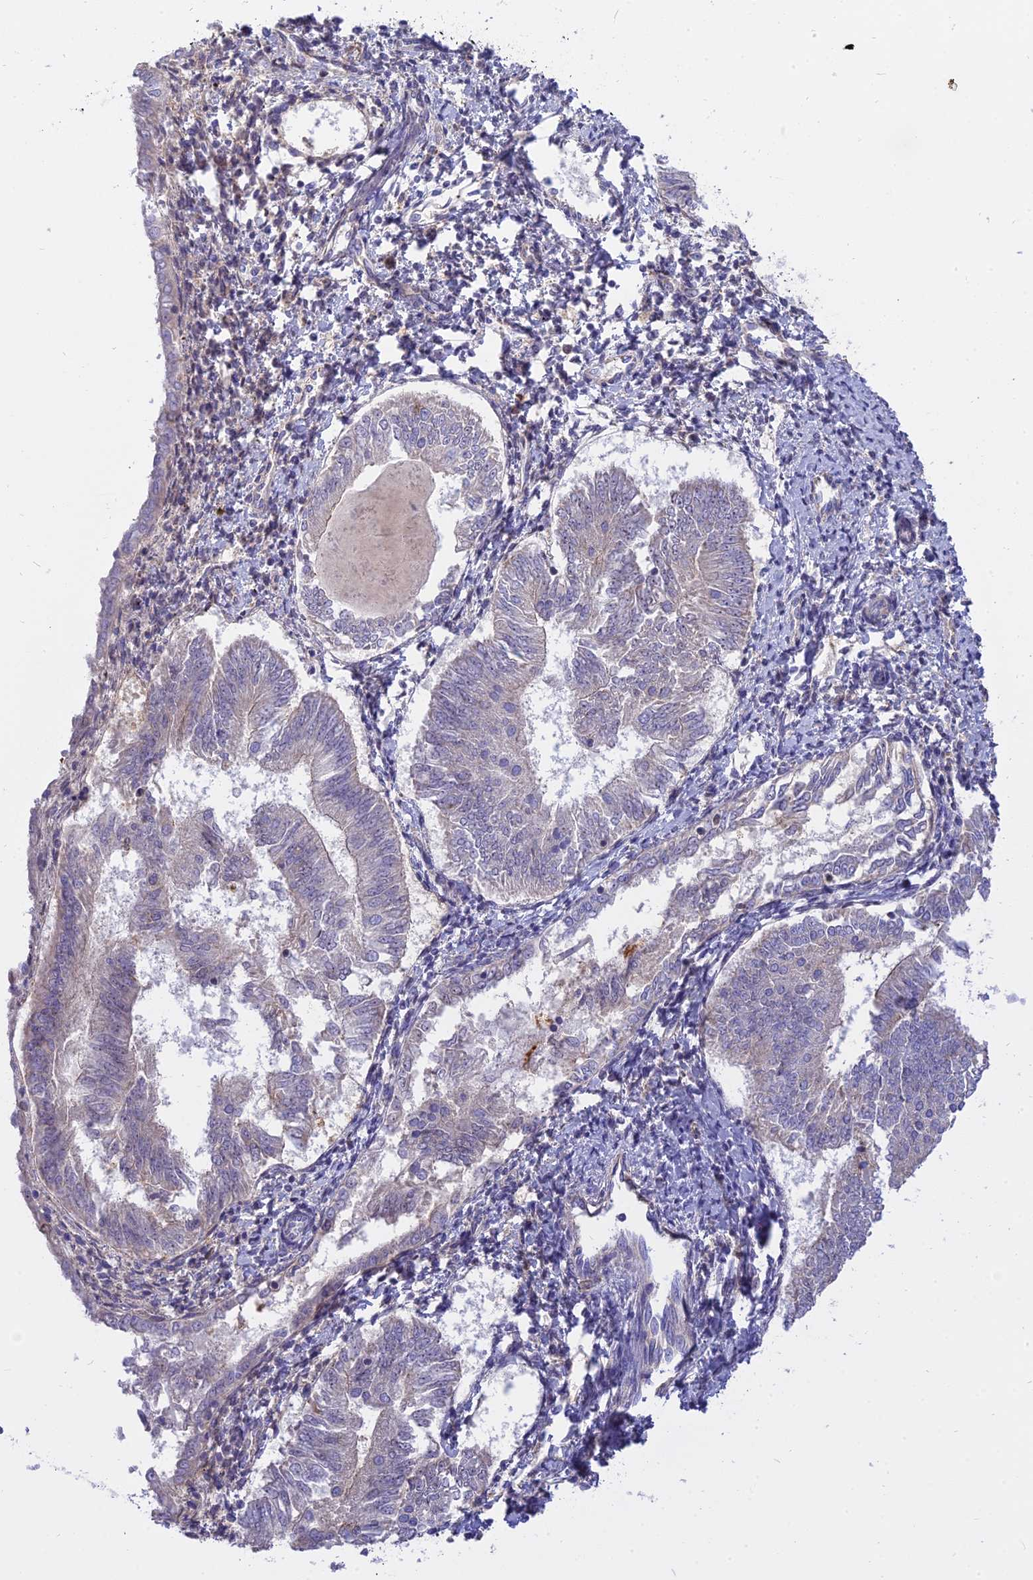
{"staining": {"intensity": "negative", "quantity": "none", "location": "none"}, "tissue": "endometrial cancer", "cell_type": "Tumor cells", "image_type": "cancer", "snomed": [{"axis": "morphology", "description": "Adenocarcinoma, NOS"}, {"axis": "topography", "description": "Endometrium"}], "caption": "Tumor cells show no significant expression in endometrial cancer (adenocarcinoma).", "gene": "CENPV", "patient": {"sex": "female", "age": 58}}